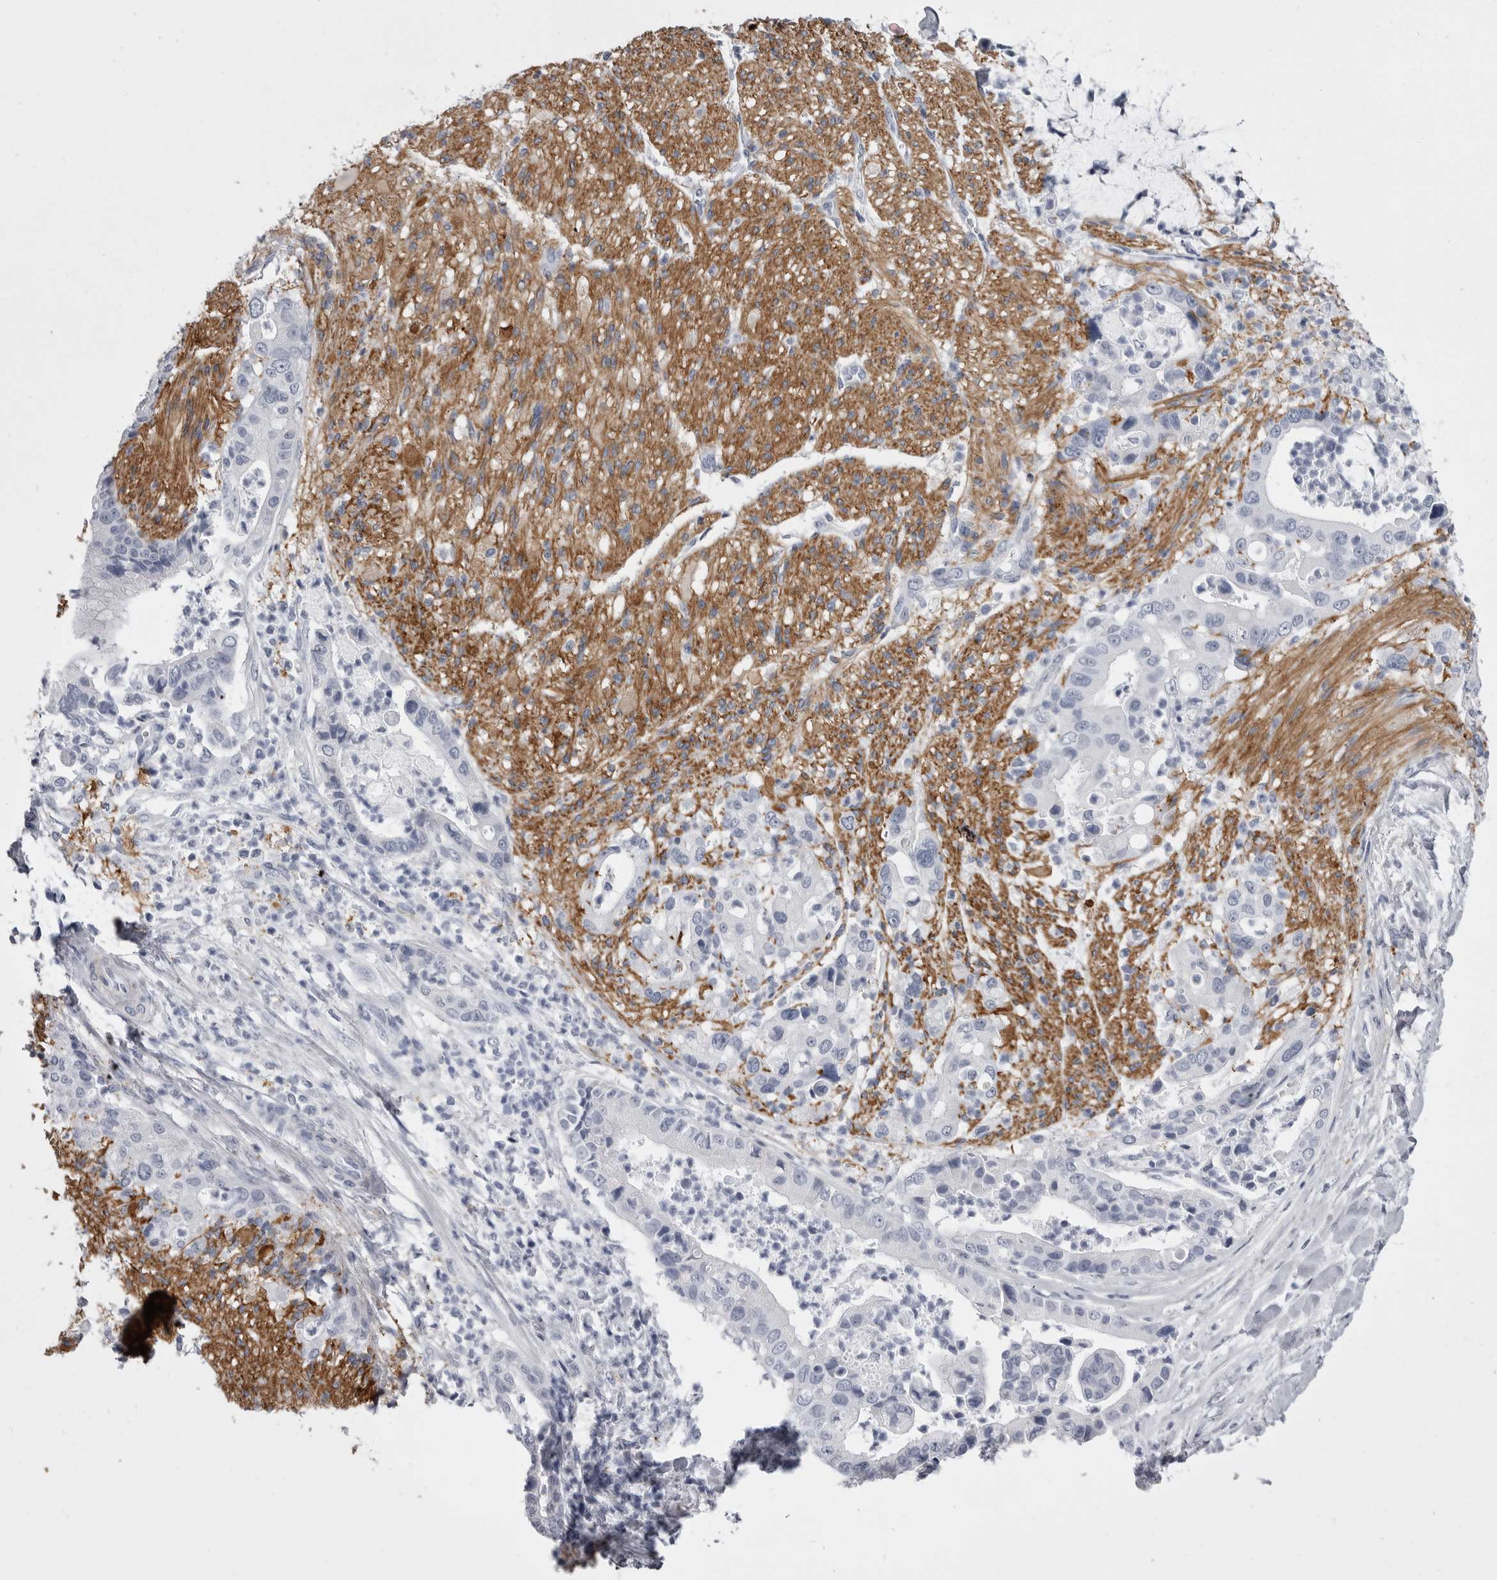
{"staining": {"intensity": "negative", "quantity": "none", "location": "none"}, "tissue": "liver cancer", "cell_type": "Tumor cells", "image_type": "cancer", "snomed": [{"axis": "morphology", "description": "Cholangiocarcinoma"}, {"axis": "topography", "description": "Liver"}], "caption": "Immunohistochemistry of liver cholangiocarcinoma reveals no staining in tumor cells.", "gene": "ANK2", "patient": {"sex": "female", "age": 54}}